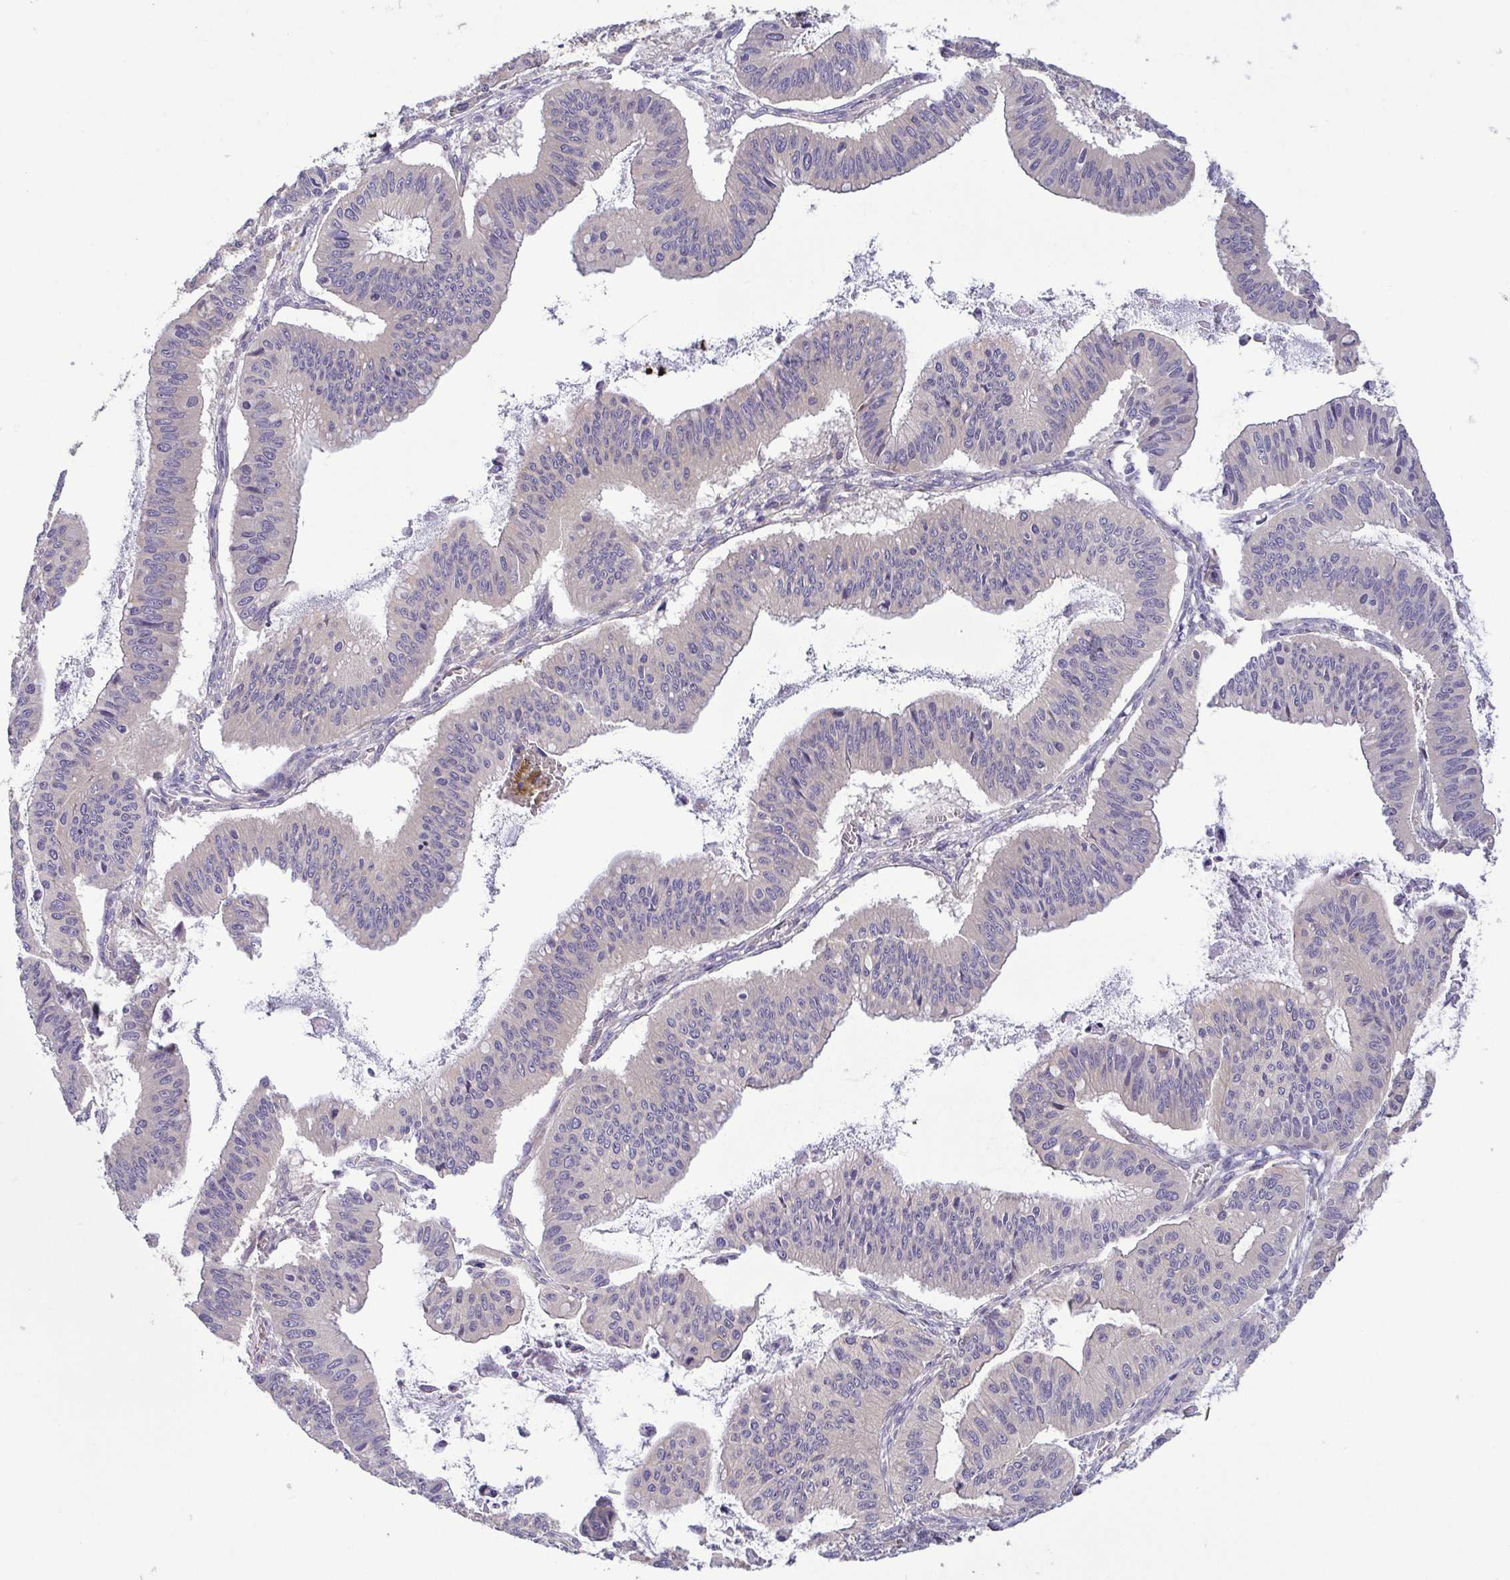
{"staining": {"intensity": "negative", "quantity": "none", "location": "none"}, "tissue": "ovarian cancer", "cell_type": "Tumor cells", "image_type": "cancer", "snomed": [{"axis": "morphology", "description": "Cystadenocarcinoma, mucinous, NOS"}, {"axis": "topography", "description": "Ovary"}], "caption": "DAB (3,3'-diaminobenzidine) immunohistochemical staining of ovarian cancer (mucinous cystadenocarcinoma) demonstrates no significant positivity in tumor cells.", "gene": "LMF2", "patient": {"sex": "female", "age": 72}}